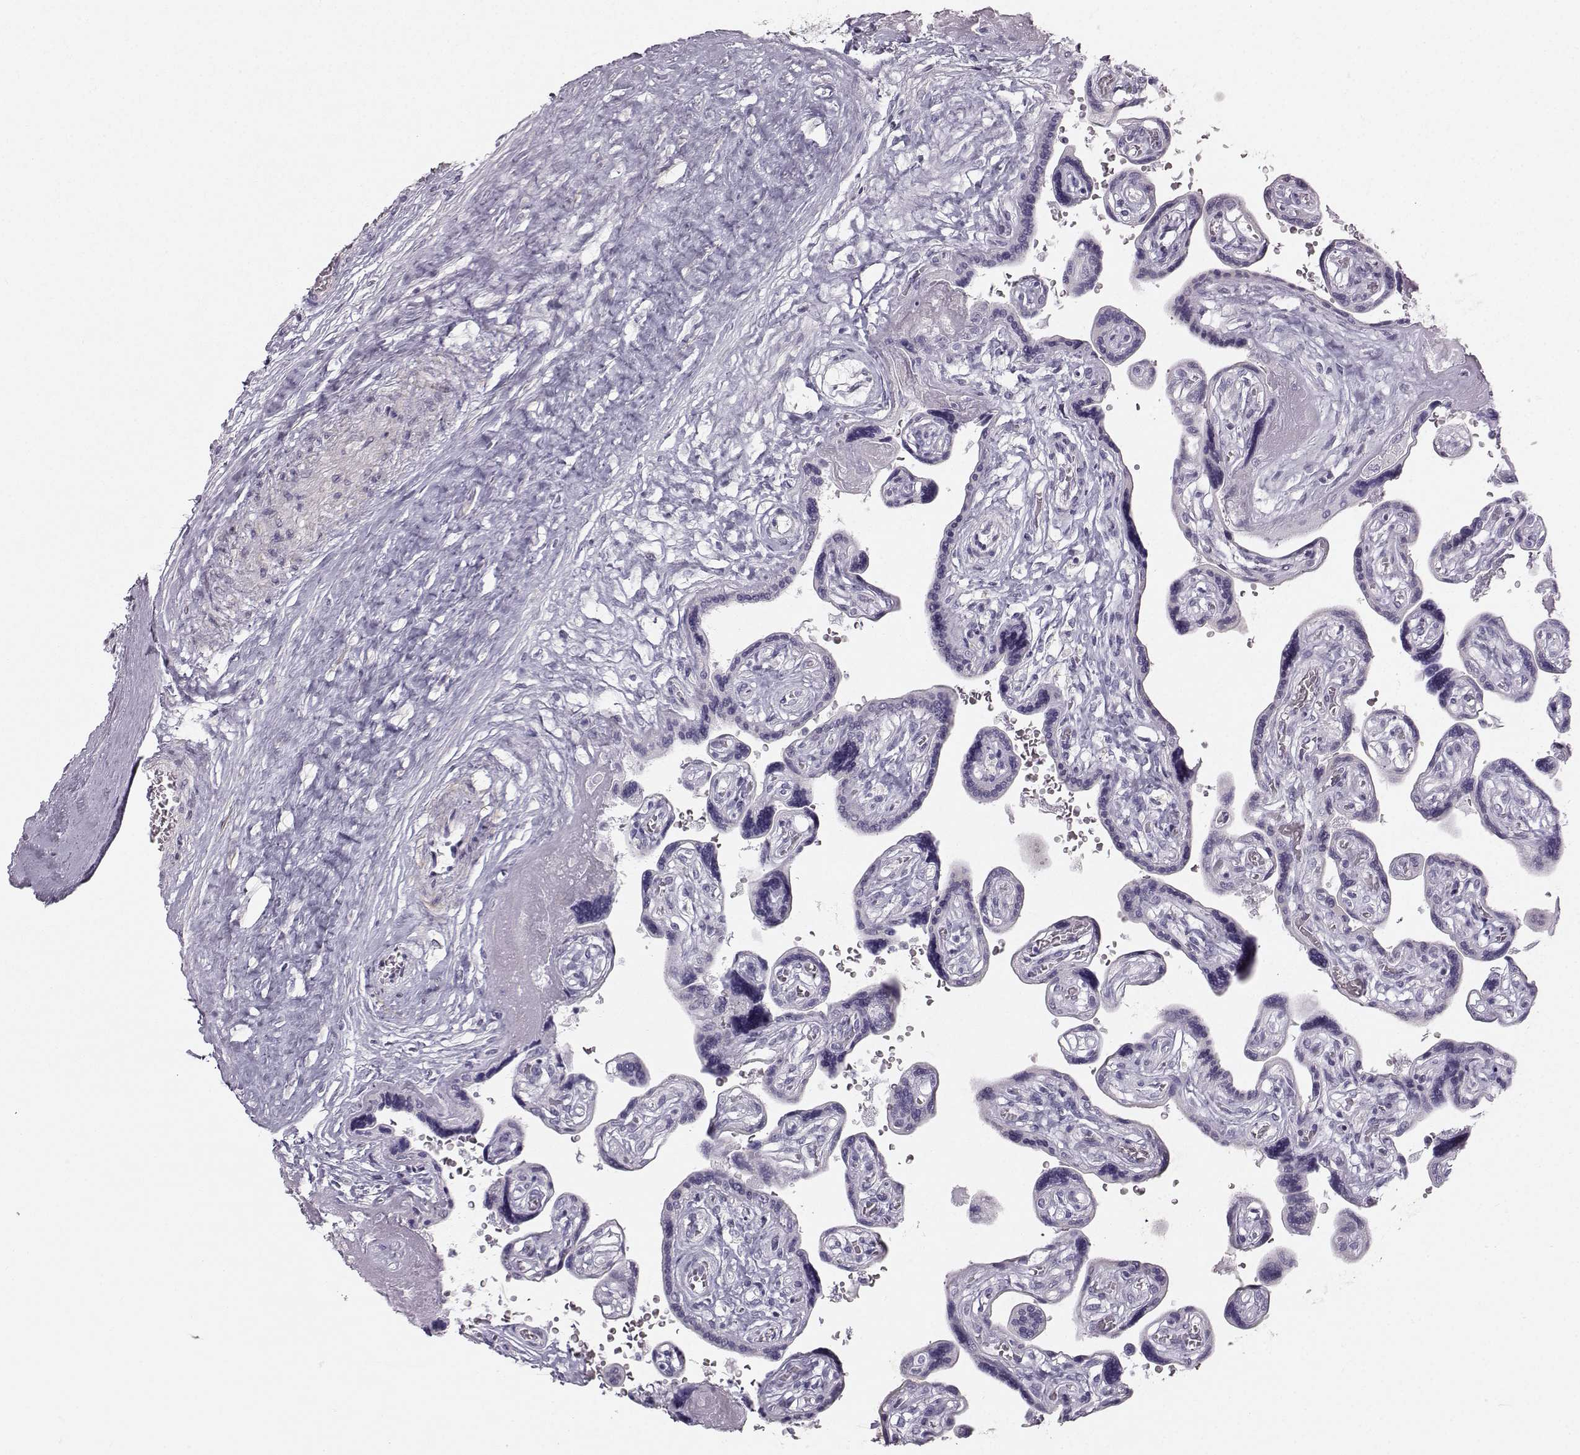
{"staining": {"intensity": "negative", "quantity": "none", "location": "none"}, "tissue": "placenta", "cell_type": "Decidual cells", "image_type": "normal", "snomed": [{"axis": "morphology", "description": "Normal tissue, NOS"}, {"axis": "topography", "description": "Placenta"}], "caption": "Immunohistochemistry image of benign placenta: human placenta stained with DAB exhibits no significant protein expression in decidual cells. (DAB (3,3'-diaminobenzidine) immunohistochemistry (IHC) visualized using brightfield microscopy, high magnification).", "gene": "CASR", "patient": {"sex": "female", "age": 32}}